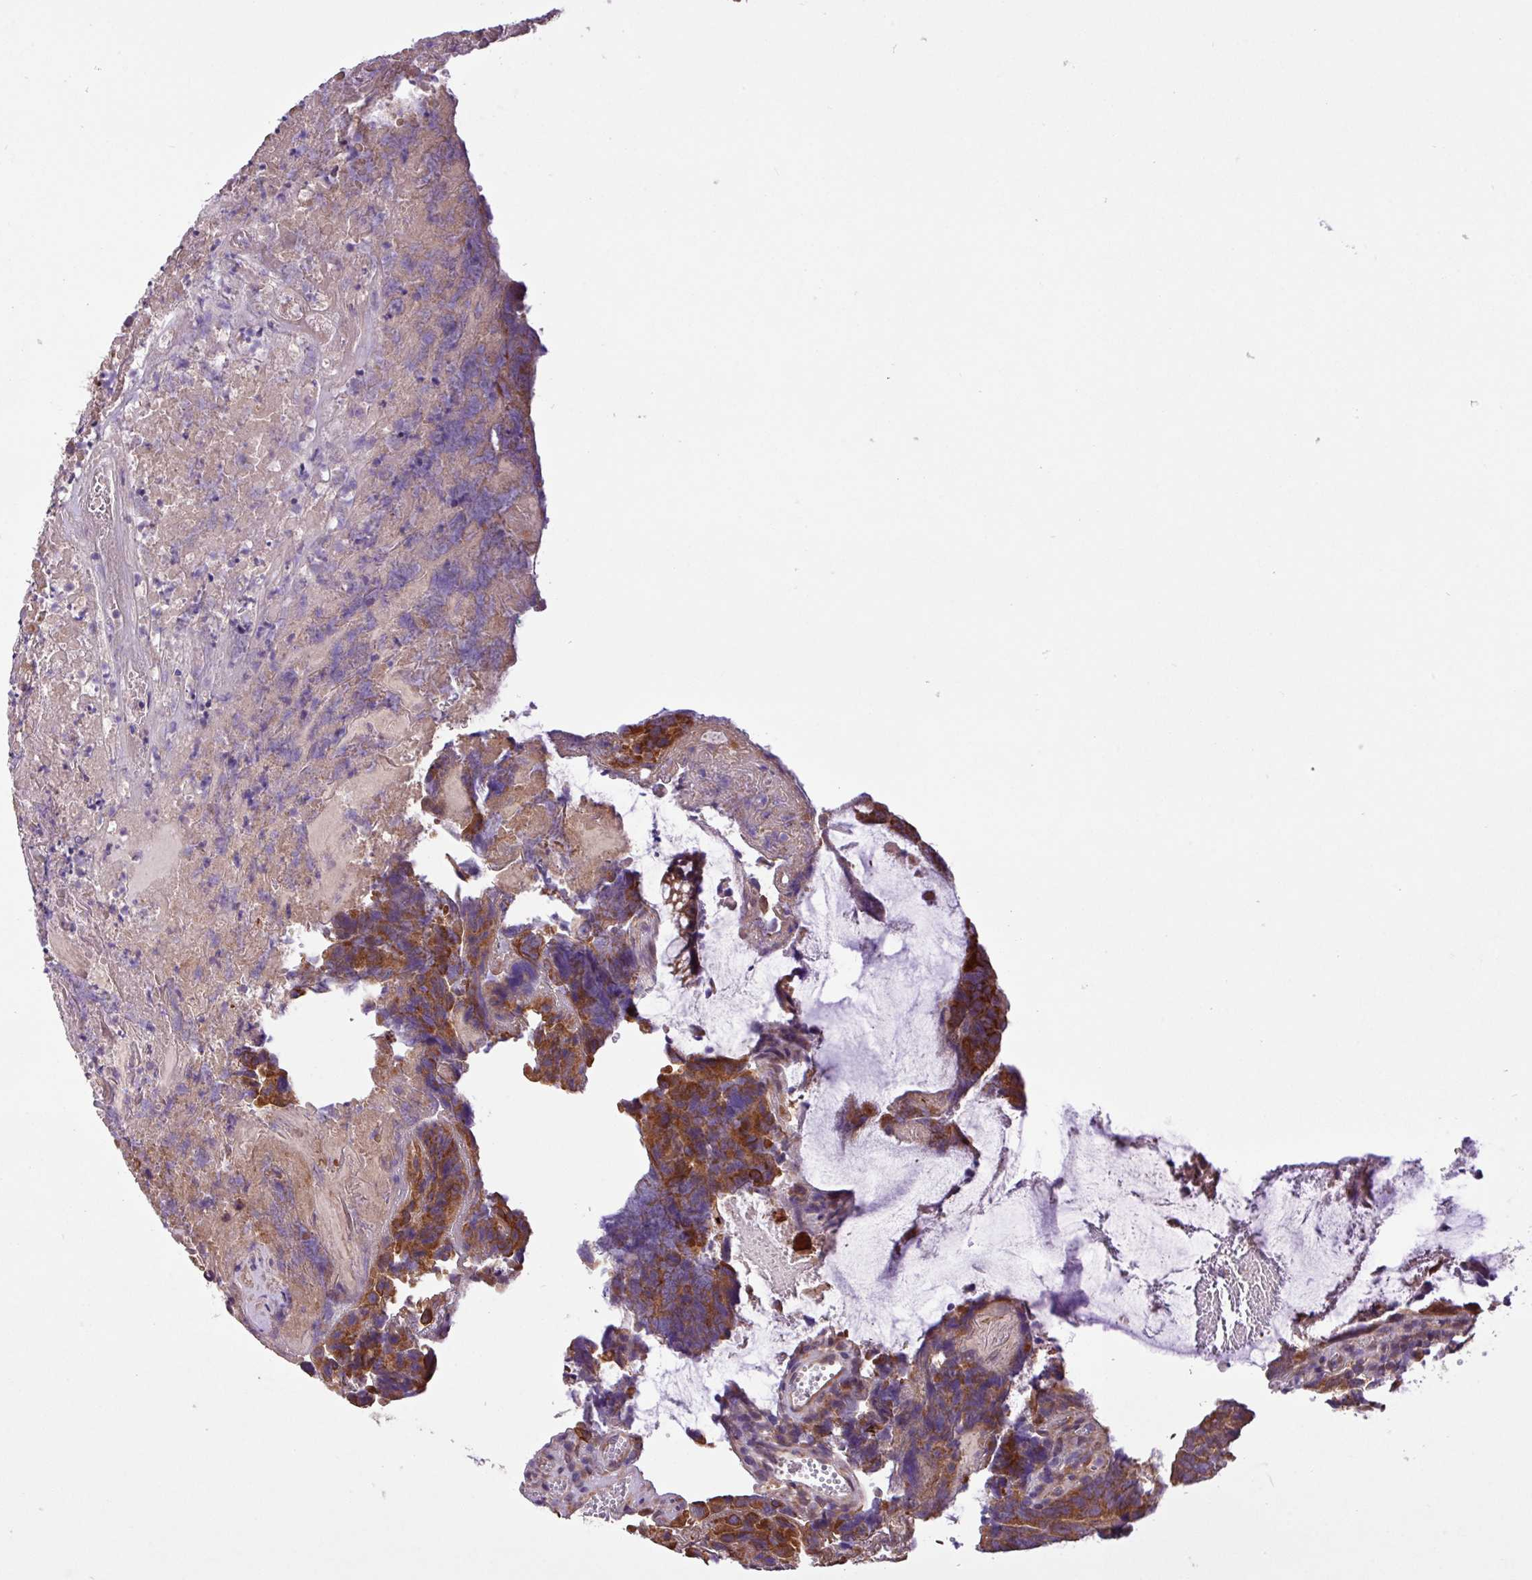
{"staining": {"intensity": "strong", "quantity": "25%-75%", "location": "cytoplasmic/membranous"}, "tissue": "colorectal cancer", "cell_type": "Tumor cells", "image_type": "cancer", "snomed": [{"axis": "morphology", "description": "Adenocarcinoma, NOS"}, {"axis": "topography", "description": "Colon"}], "caption": "An IHC micrograph of tumor tissue is shown. Protein staining in brown labels strong cytoplasmic/membranous positivity in colorectal cancer within tumor cells.", "gene": "TIMM10B", "patient": {"sex": "female", "age": 67}}